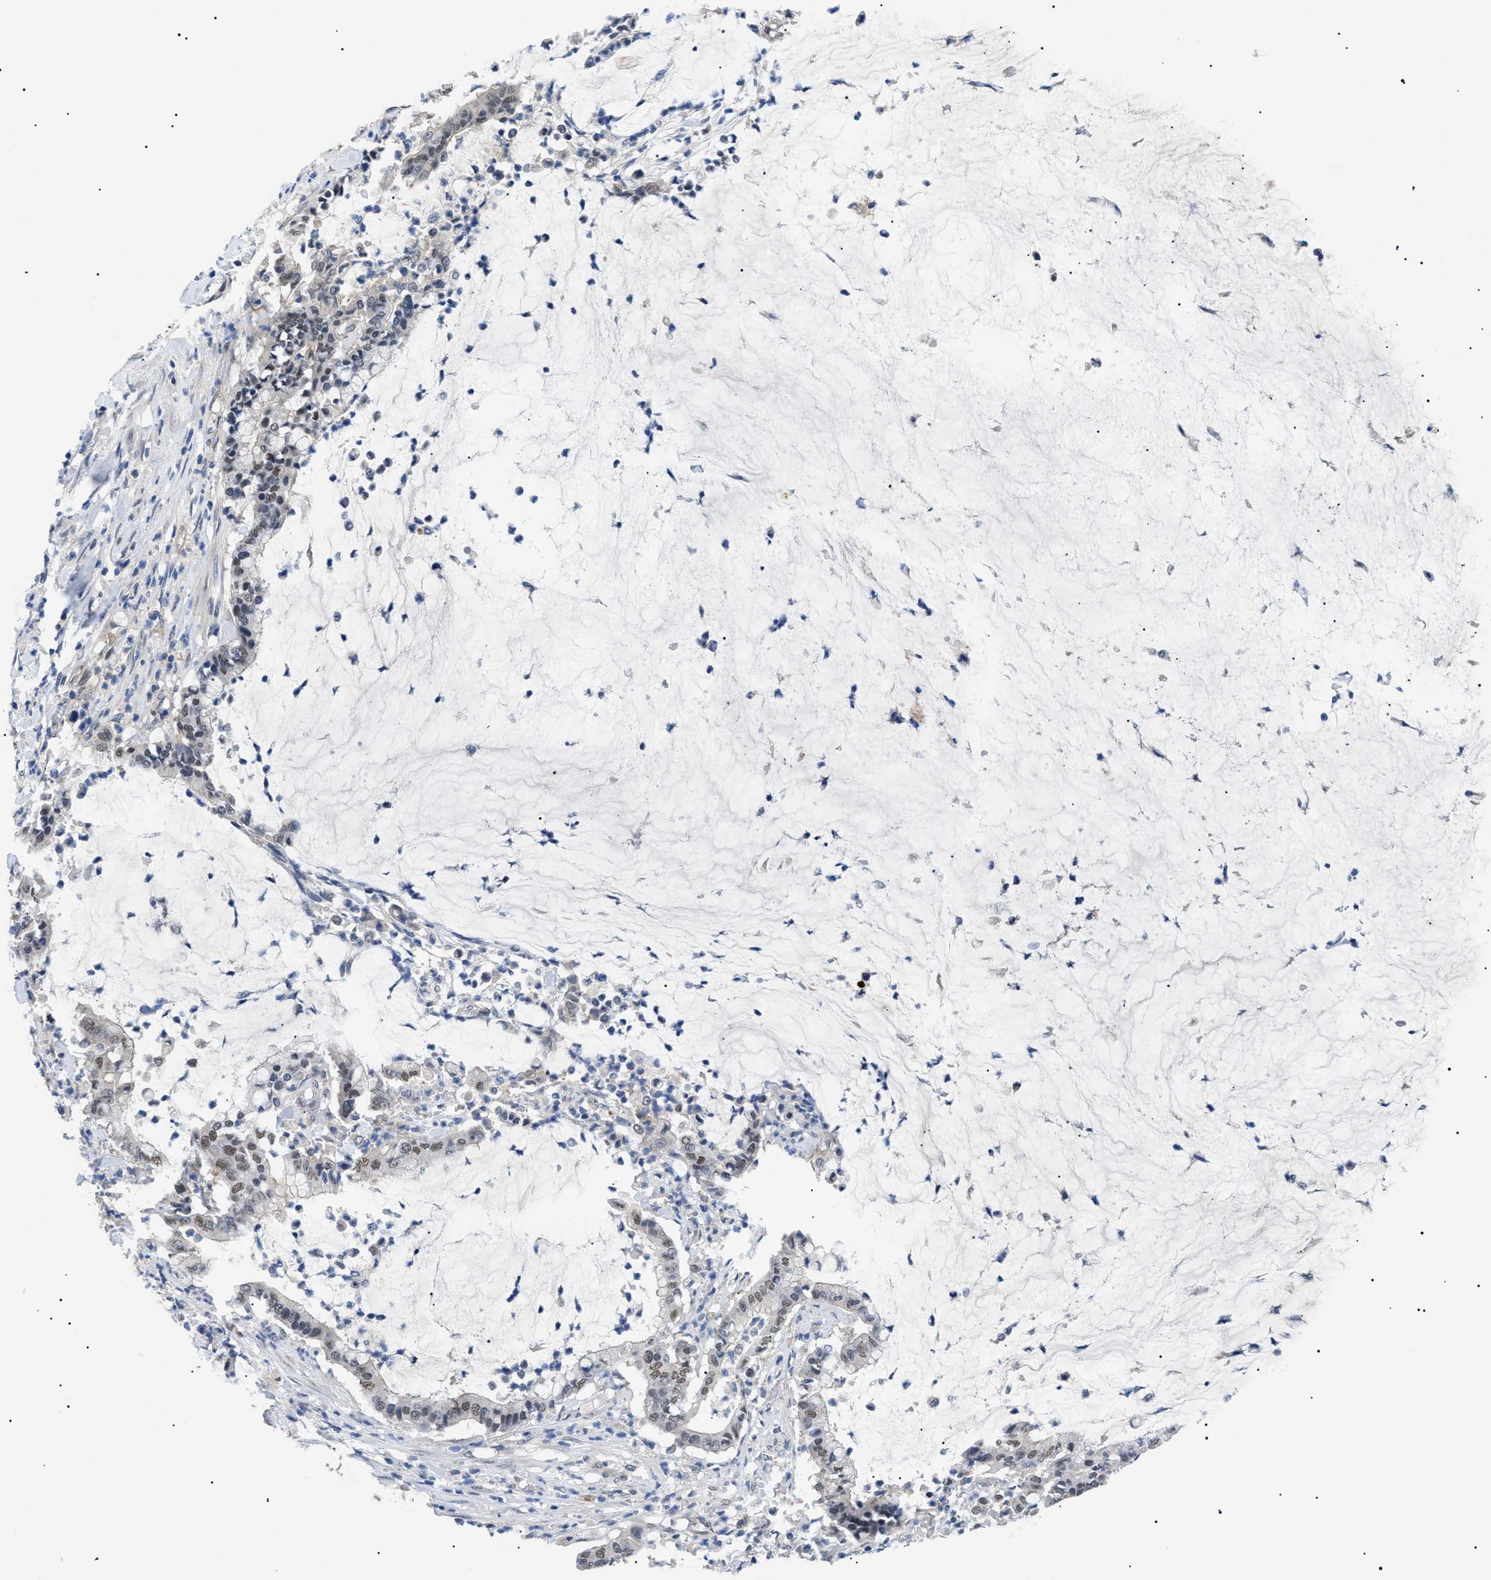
{"staining": {"intensity": "weak", "quantity": "25%-75%", "location": "nuclear"}, "tissue": "pancreatic cancer", "cell_type": "Tumor cells", "image_type": "cancer", "snomed": [{"axis": "morphology", "description": "Adenocarcinoma, NOS"}, {"axis": "topography", "description": "Pancreas"}], "caption": "A high-resolution image shows IHC staining of pancreatic cancer (adenocarcinoma), which displays weak nuclear positivity in about 25%-75% of tumor cells.", "gene": "CRCP", "patient": {"sex": "male", "age": 41}}